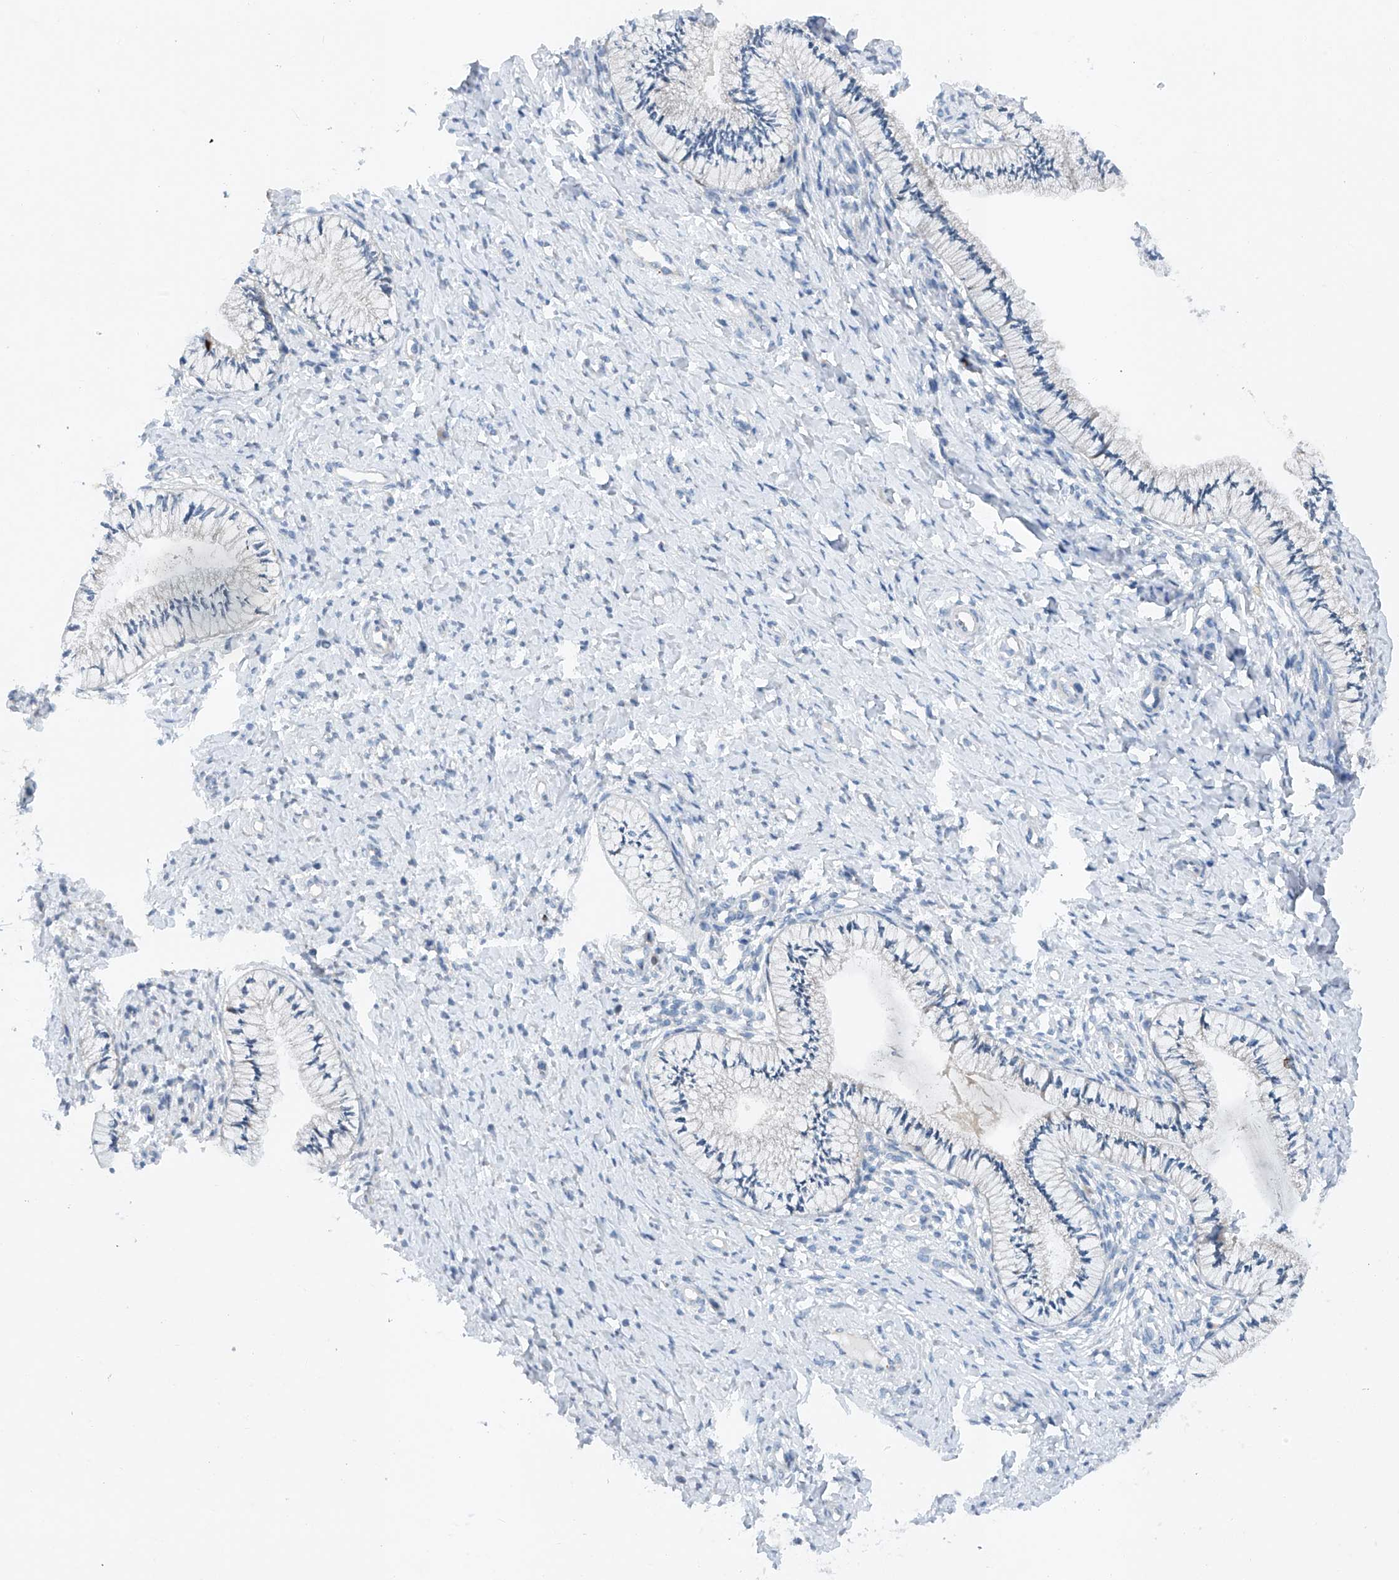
{"staining": {"intensity": "weak", "quantity": "<25%", "location": "cytoplasmic/membranous"}, "tissue": "cervix", "cell_type": "Glandular cells", "image_type": "normal", "snomed": [{"axis": "morphology", "description": "Normal tissue, NOS"}, {"axis": "topography", "description": "Cervix"}], "caption": "Glandular cells show no significant expression in unremarkable cervix. The staining was performed using DAB to visualize the protein expression in brown, while the nuclei were stained in blue with hematoxylin (Magnification: 20x).", "gene": "CEP85L", "patient": {"sex": "female", "age": 36}}